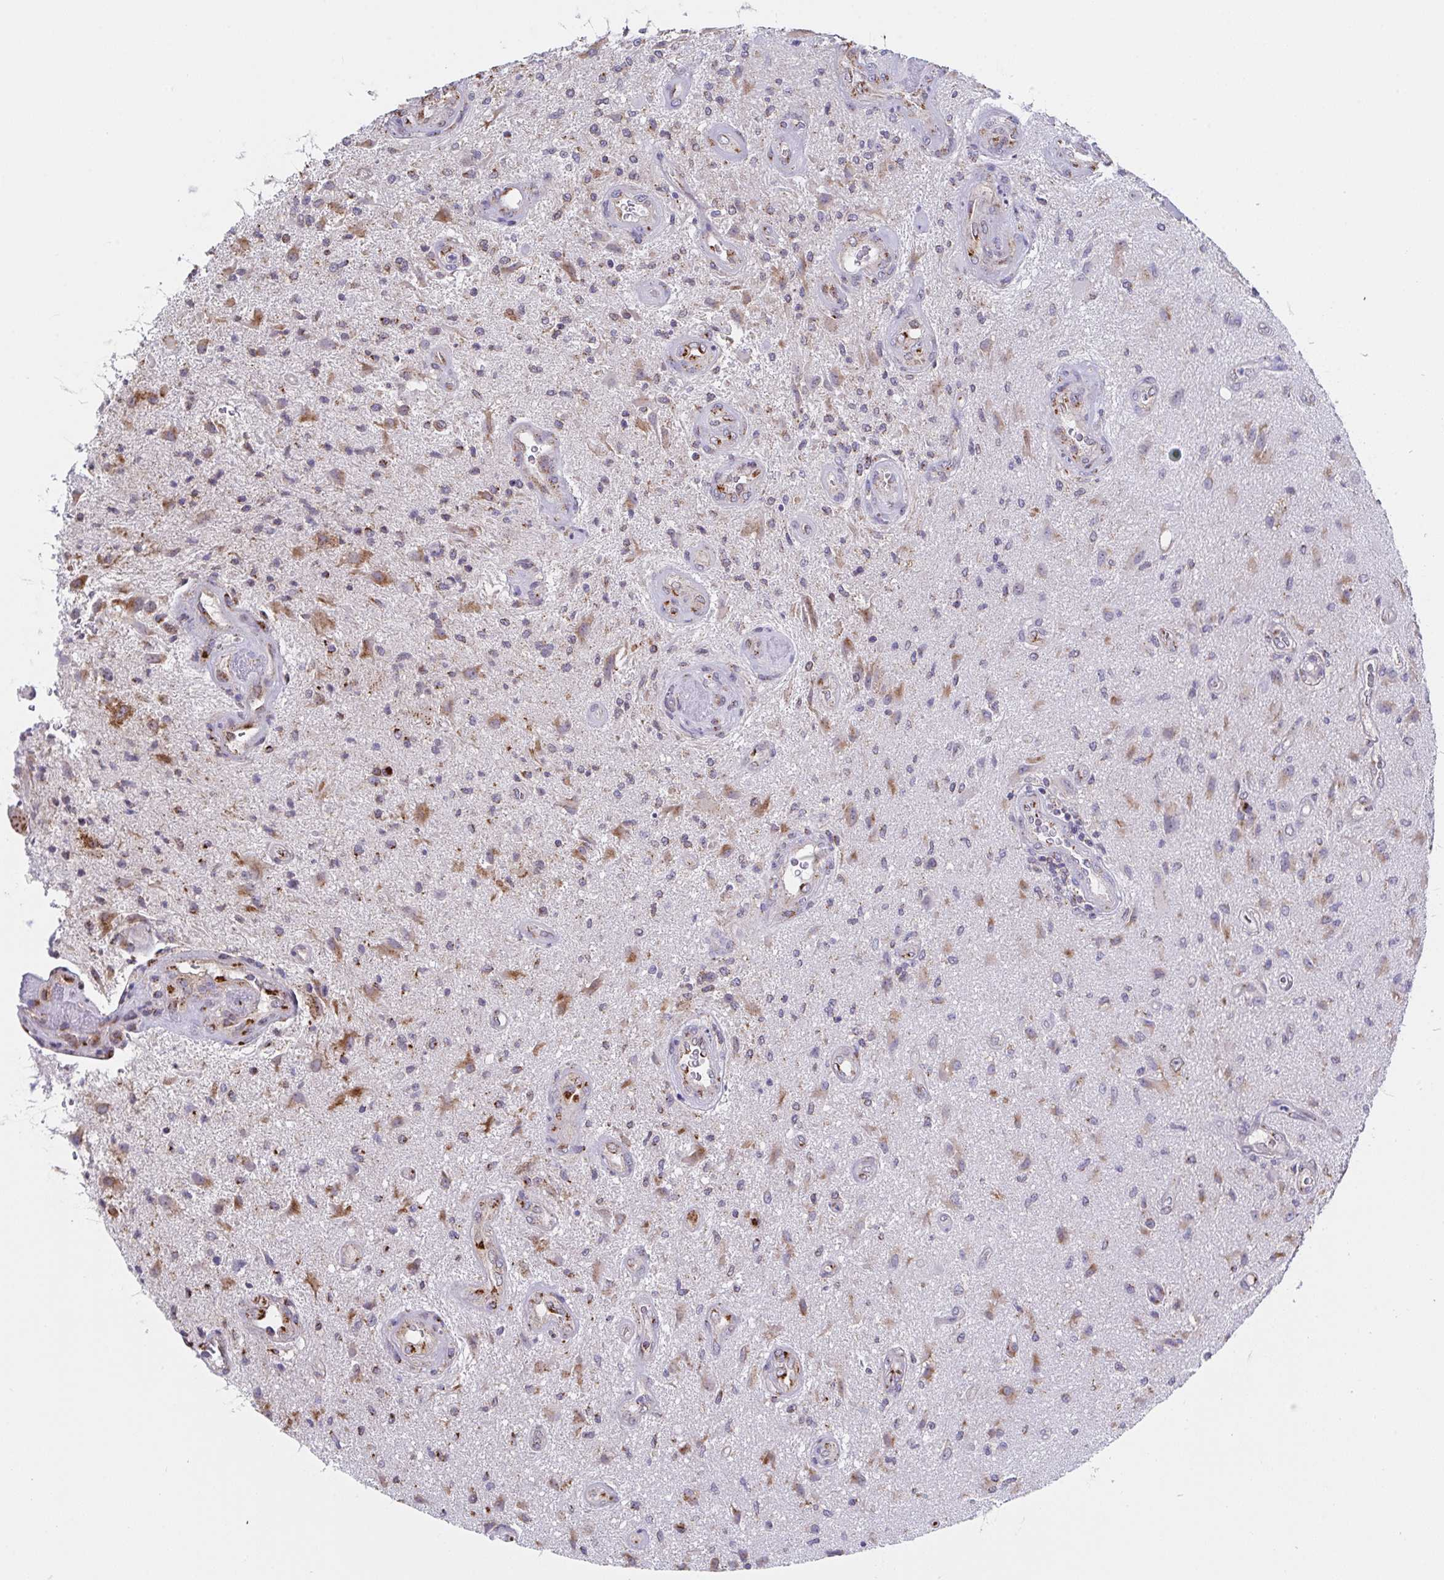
{"staining": {"intensity": "moderate", "quantity": "25%-75%", "location": "cytoplasmic/membranous"}, "tissue": "glioma", "cell_type": "Tumor cells", "image_type": "cancer", "snomed": [{"axis": "morphology", "description": "Glioma, malignant, High grade"}, {"axis": "topography", "description": "Brain"}], "caption": "There is medium levels of moderate cytoplasmic/membranous expression in tumor cells of glioma, as demonstrated by immunohistochemical staining (brown color).", "gene": "PROSER3", "patient": {"sex": "male", "age": 67}}